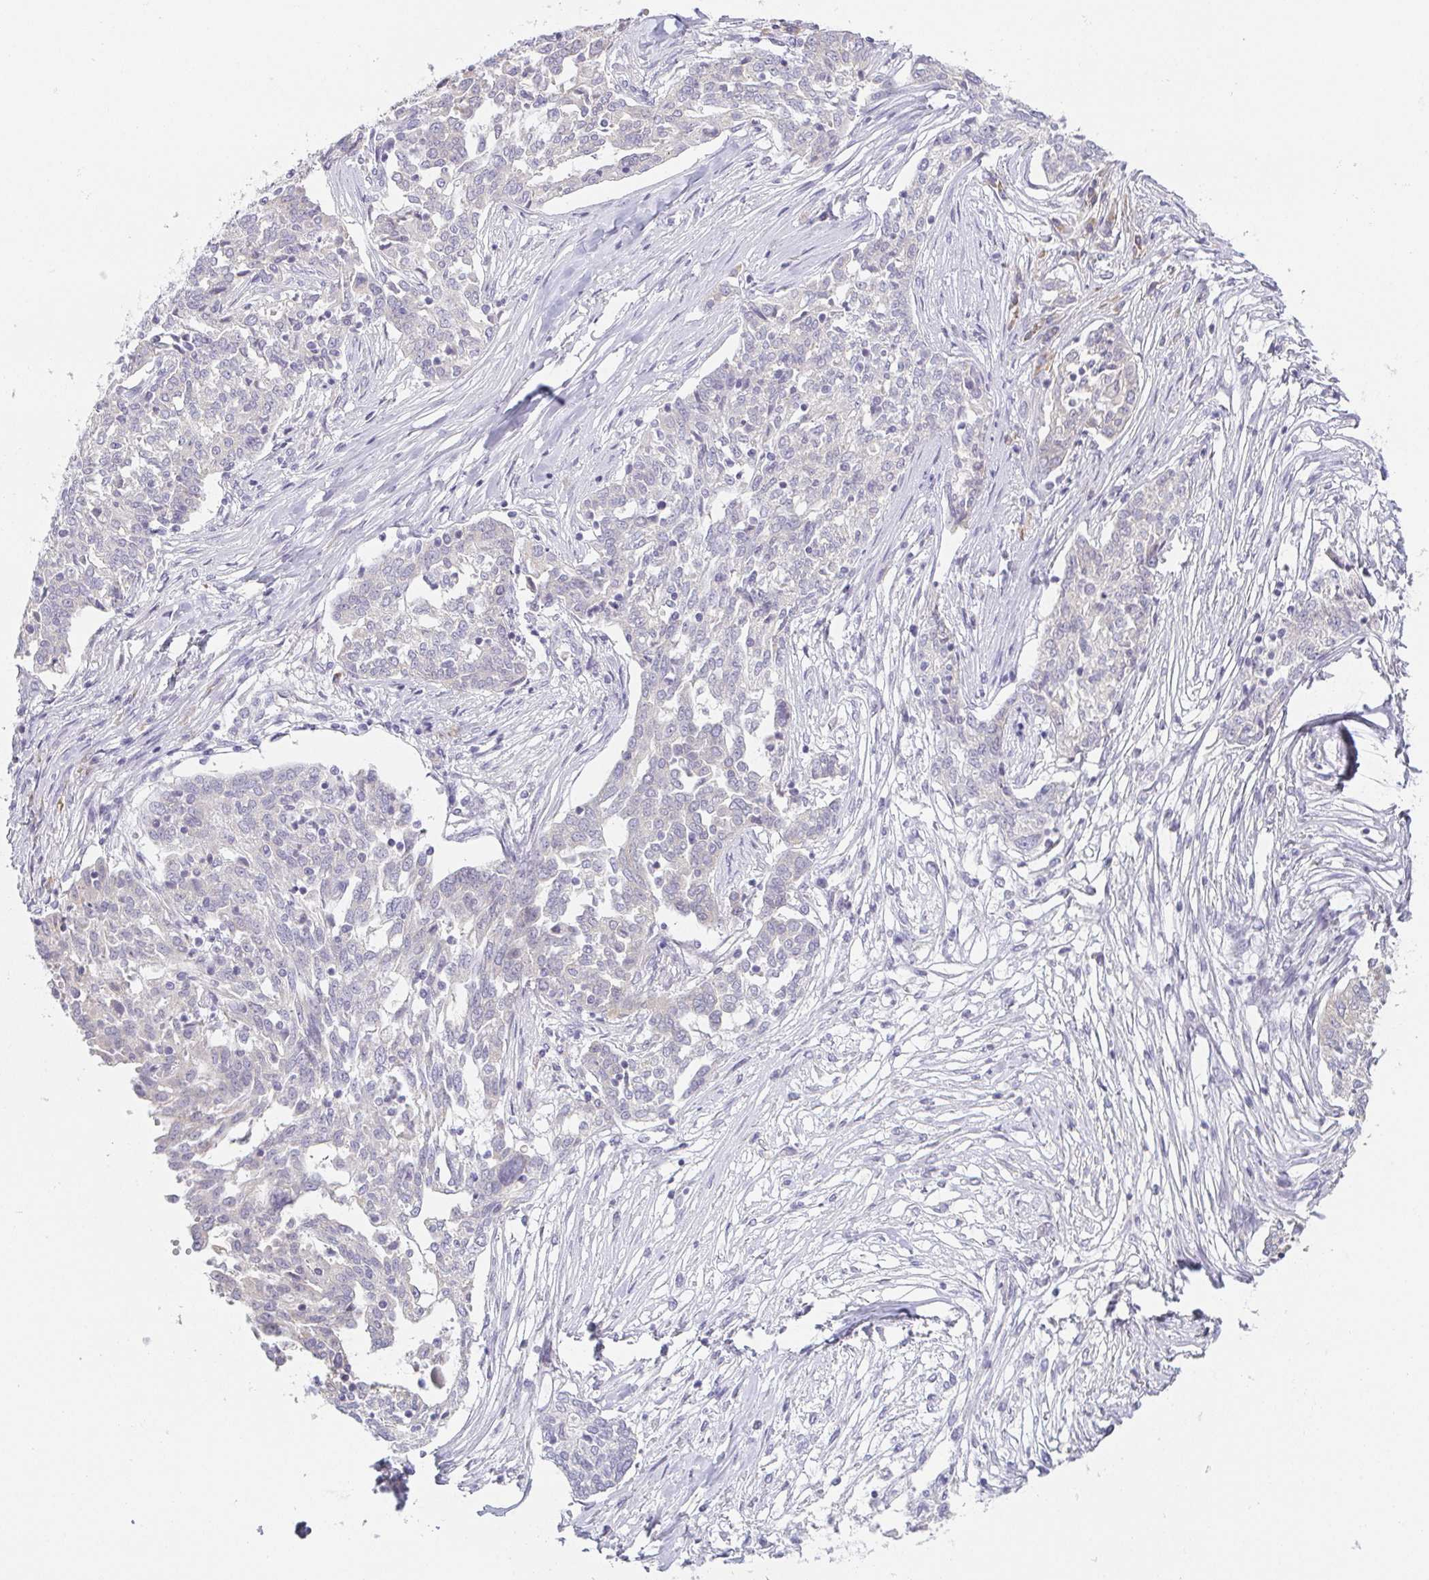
{"staining": {"intensity": "negative", "quantity": "none", "location": "none"}, "tissue": "ovarian cancer", "cell_type": "Tumor cells", "image_type": "cancer", "snomed": [{"axis": "morphology", "description": "Cystadenocarcinoma, serous, NOS"}, {"axis": "topography", "description": "Ovary"}], "caption": "This is an immunohistochemistry photomicrograph of ovarian serous cystadenocarcinoma. There is no staining in tumor cells.", "gene": "PRR27", "patient": {"sex": "female", "age": 67}}